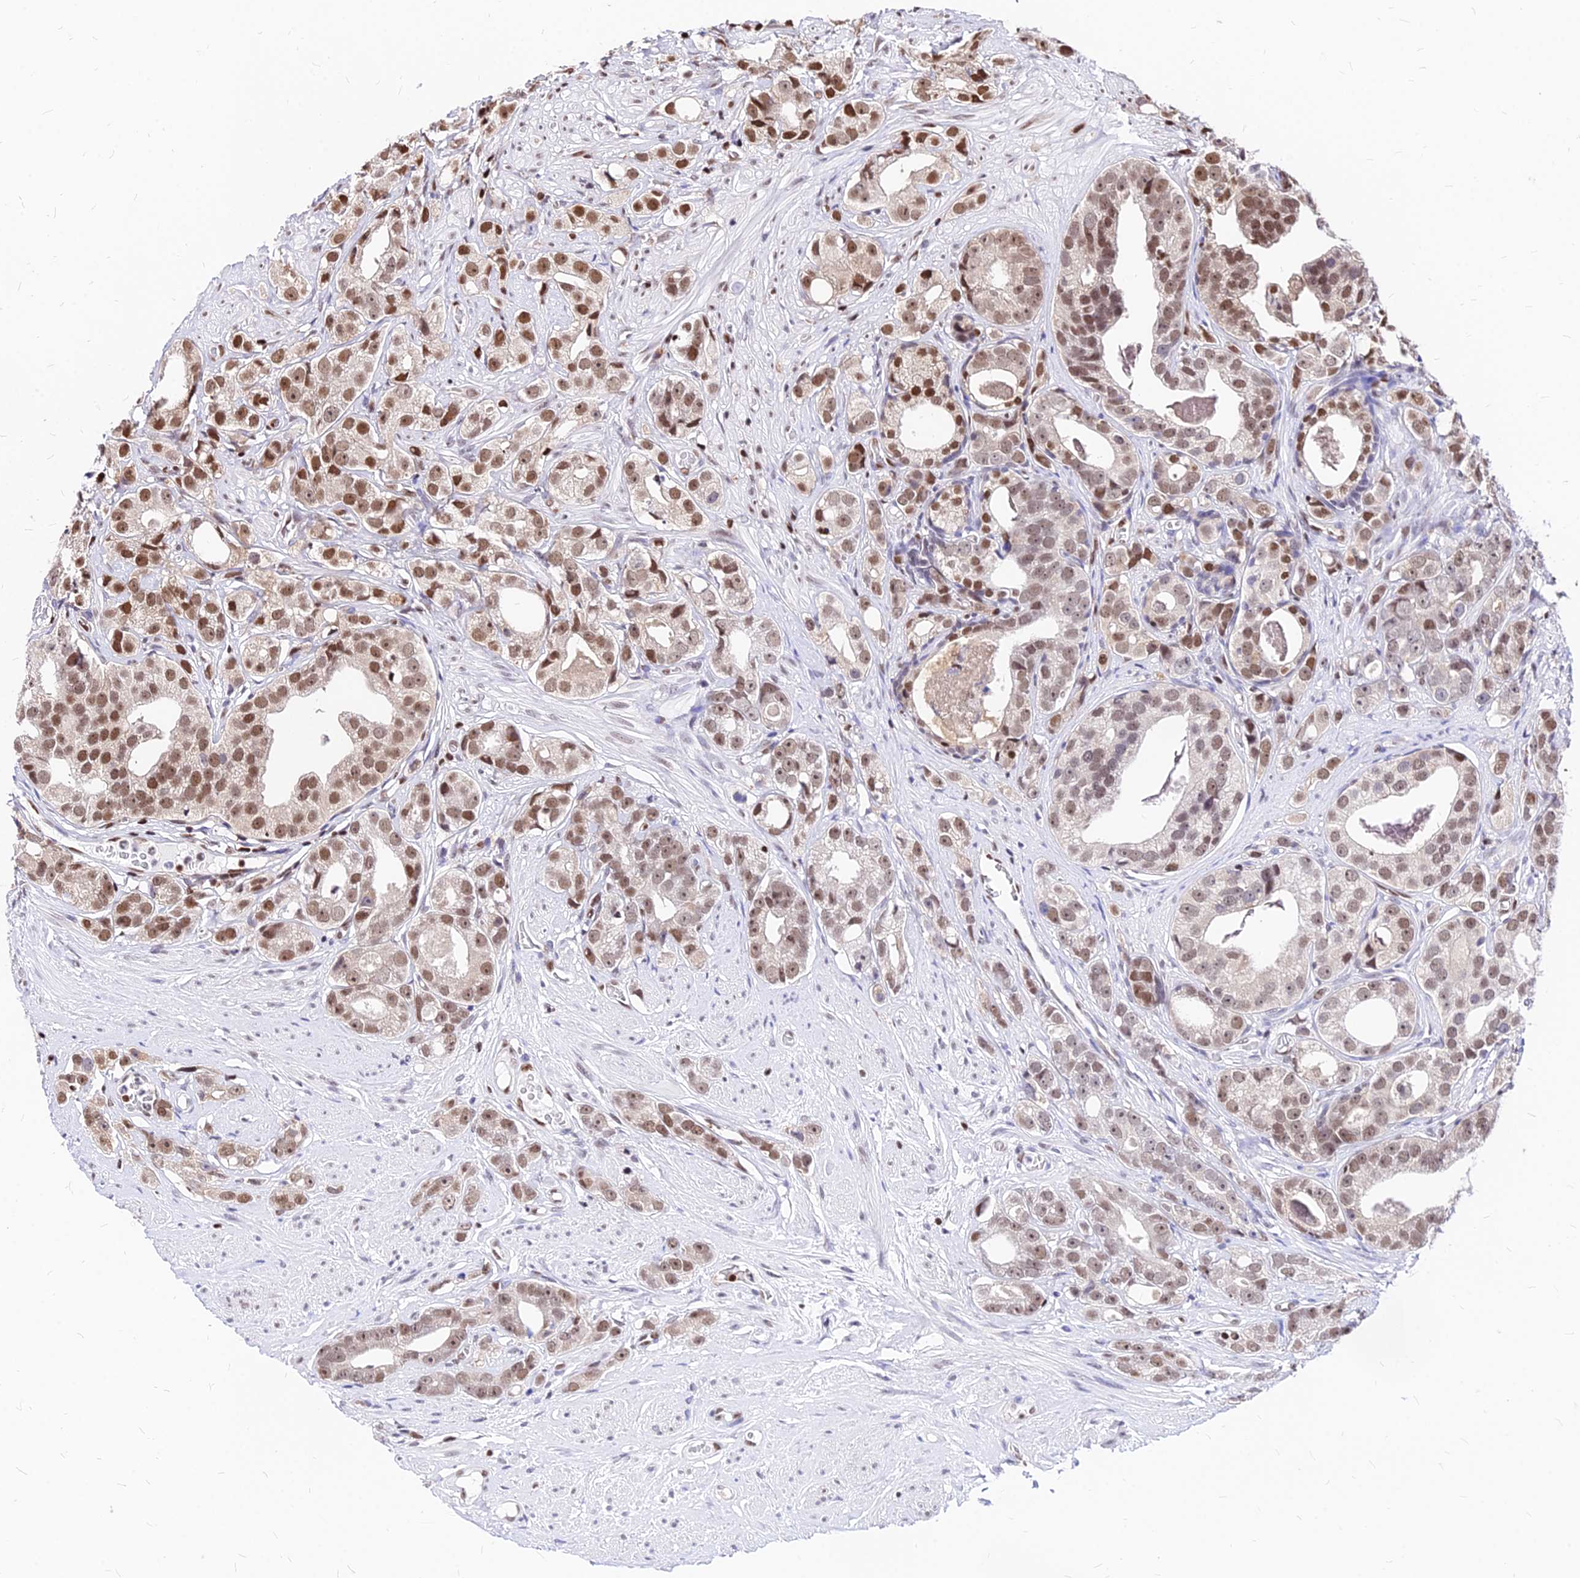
{"staining": {"intensity": "moderate", "quantity": "25%-75%", "location": "nuclear"}, "tissue": "prostate cancer", "cell_type": "Tumor cells", "image_type": "cancer", "snomed": [{"axis": "morphology", "description": "Adenocarcinoma, High grade"}, {"axis": "topography", "description": "Prostate"}], "caption": "Human prostate high-grade adenocarcinoma stained with a brown dye demonstrates moderate nuclear positive staining in approximately 25%-75% of tumor cells.", "gene": "PAXX", "patient": {"sex": "male", "age": 71}}